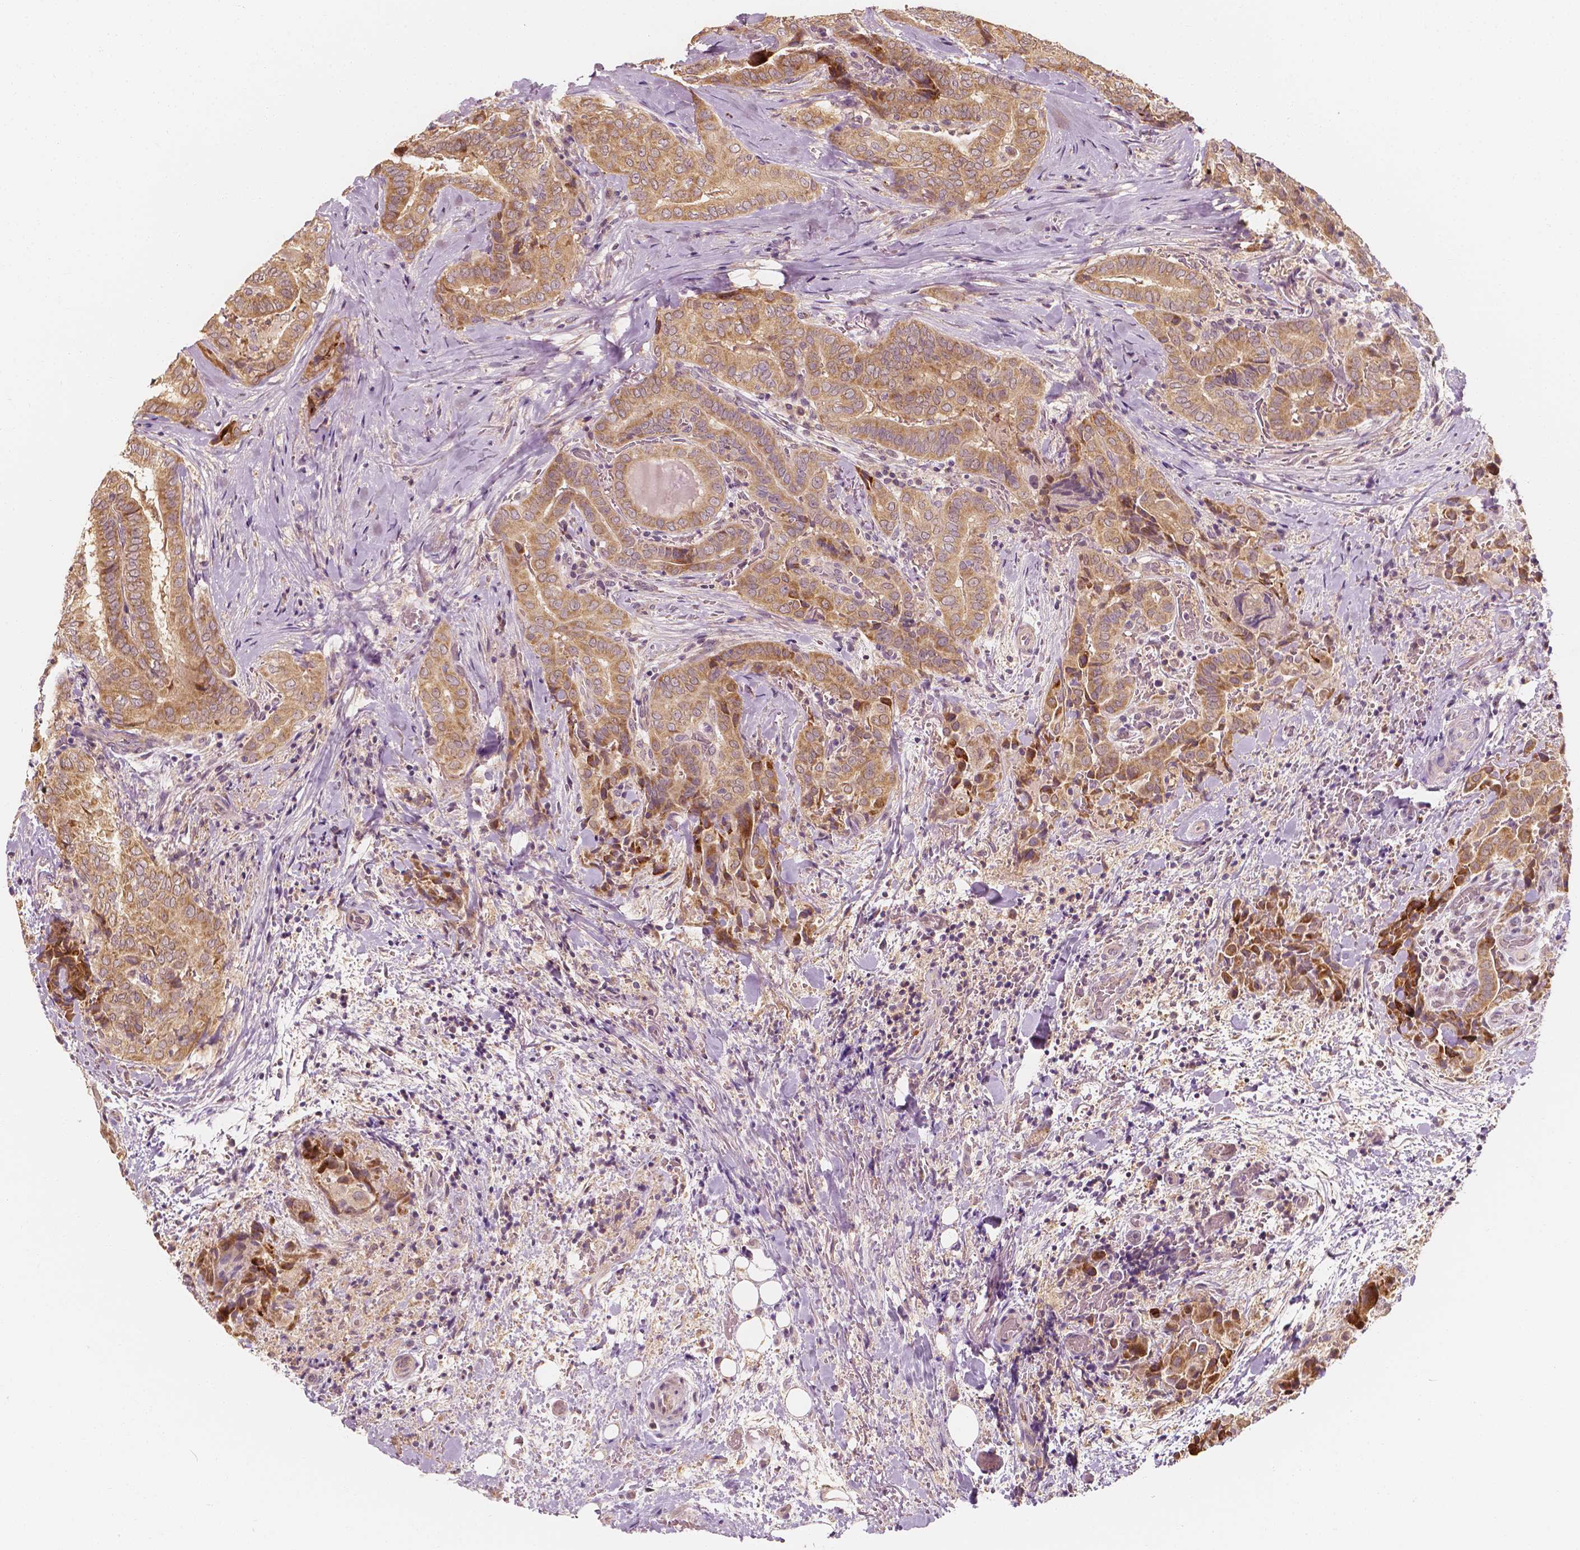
{"staining": {"intensity": "moderate", "quantity": ">75%", "location": "cytoplasmic/membranous"}, "tissue": "thyroid cancer", "cell_type": "Tumor cells", "image_type": "cancer", "snomed": [{"axis": "morphology", "description": "Papillary adenocarcinoma, NOS"}, {"axis": "topography", "description": "Thyroid gland"}], "caption": "Immunohistochemical staining of thyroid cancer demonstrates moderate cytoplasmic/membranous protein staining in about >75% of tumor cells.", "gene": "SHPK", "patient": {"sex": "female", "age": 61}}